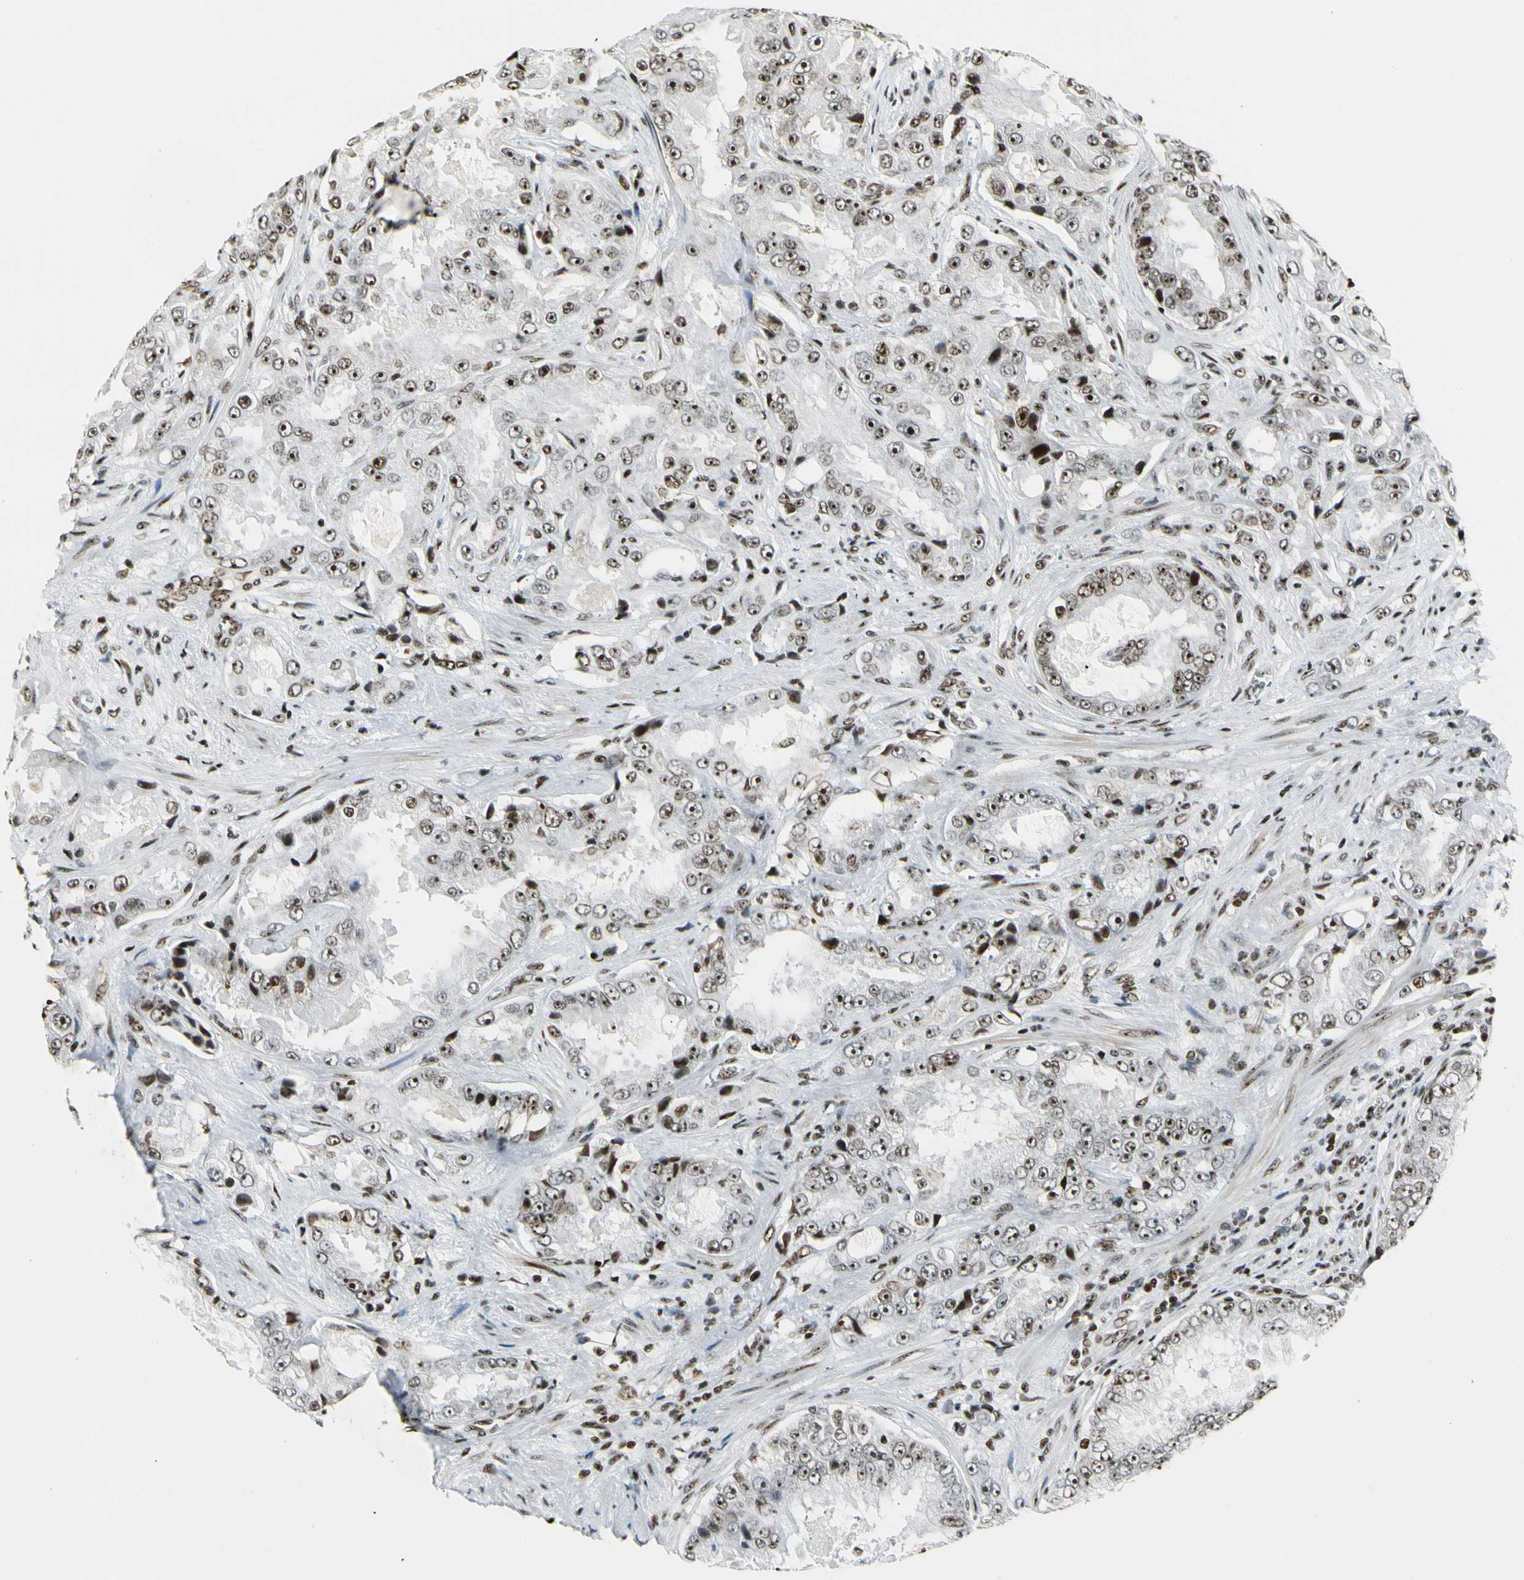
{"staining": {"intensity": "strong", "quantity": "25%-75%", "location": "nuclear"}, "tissue": "prostate cancer", "cell_type": "Tumor cells", "image_type": "cancer", "snomed": [{"axis": "morphology", "description": "Adenocarcinoma, High grade"}, {"axis": "topography", "description": "Prostate"}], "caption": "Protein positivity by IHC displays strong nuclear positivity in about 25%-75% of tumor cells in high-grade adenocarcinoma (prostate).", "gene": "UBTF", "patient": {"sex": "male", "age": 73}}